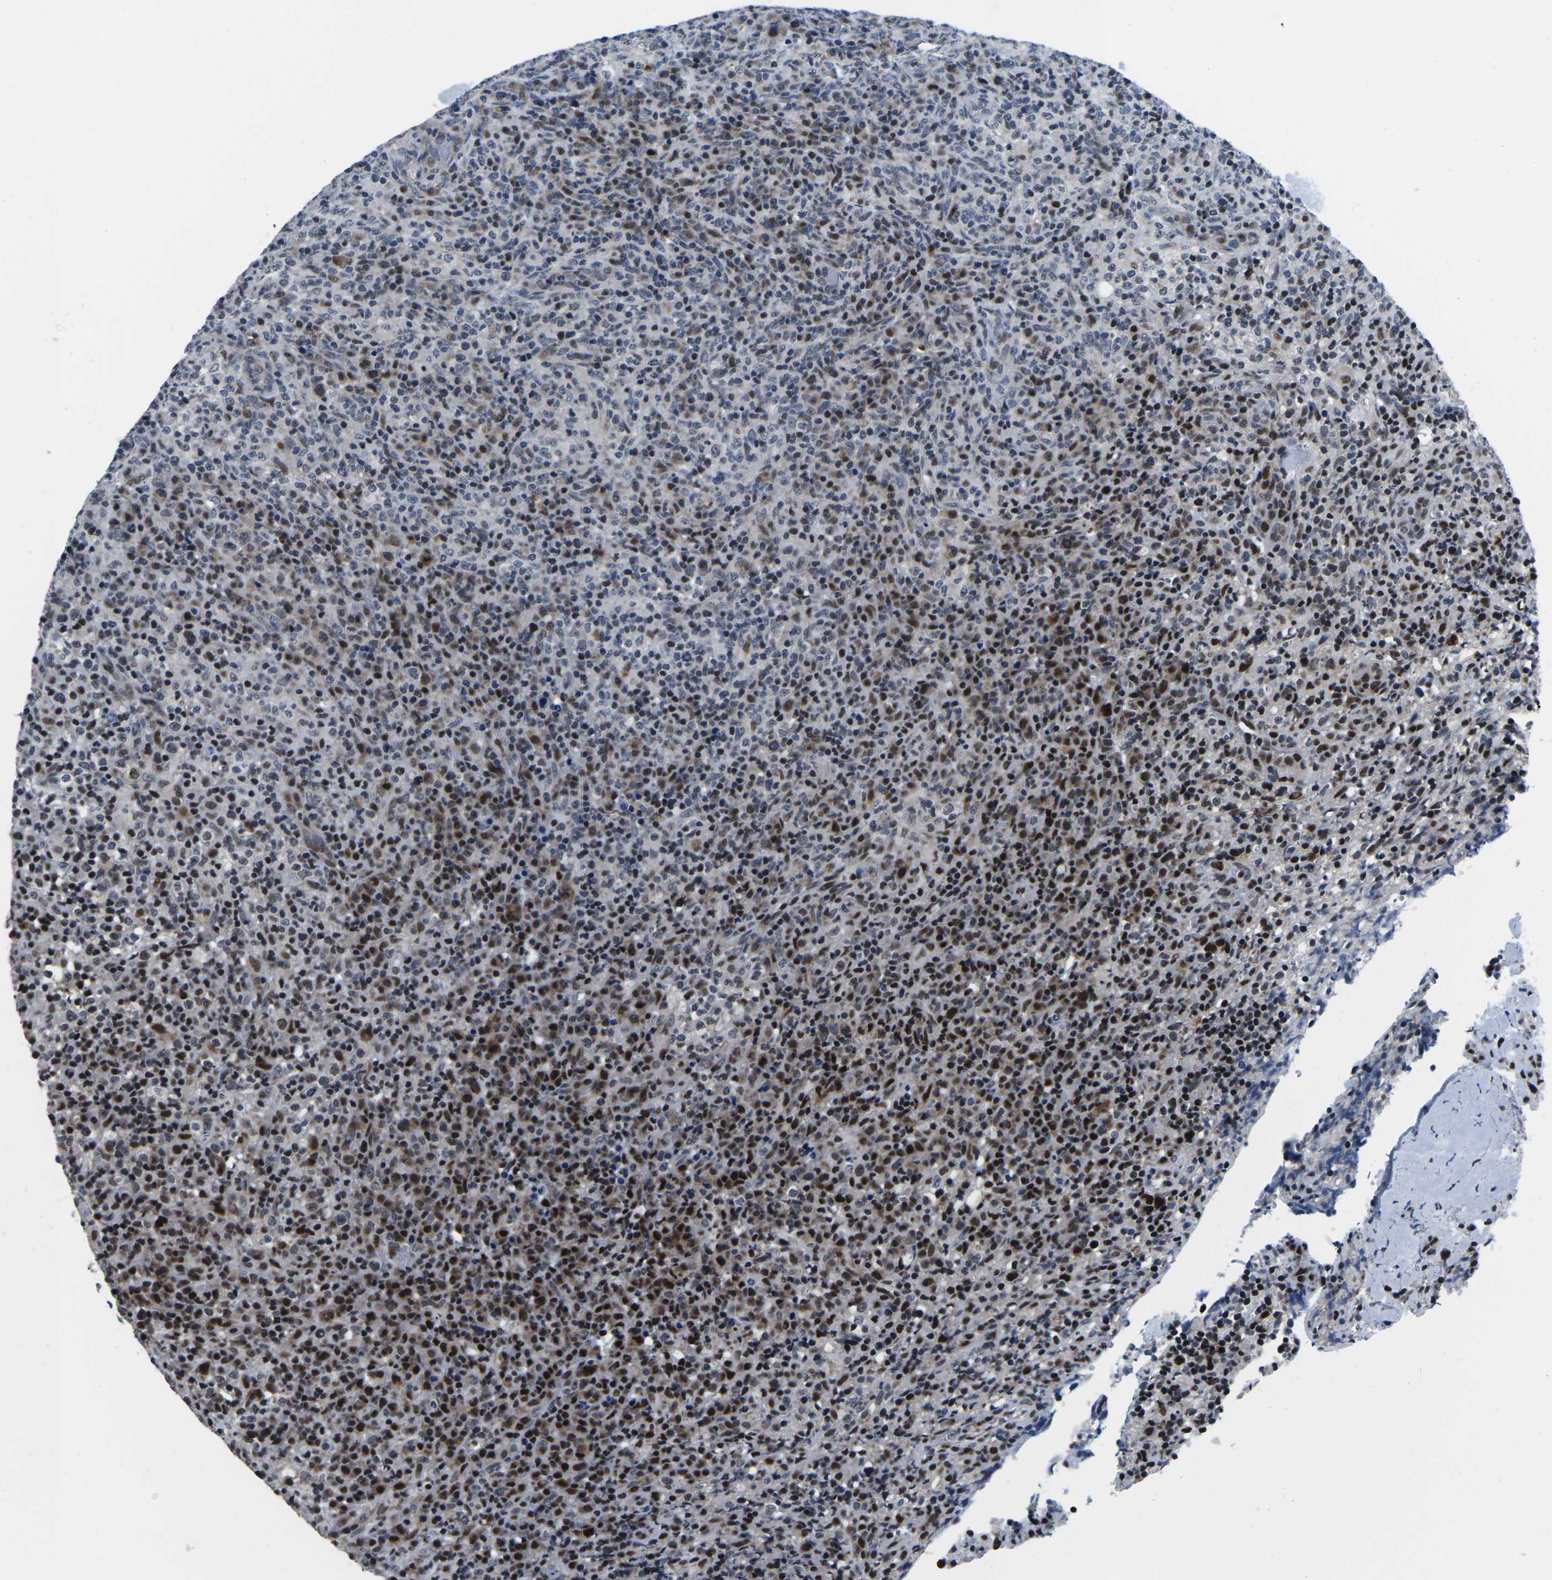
{"staining": {"intensity": "strong", "quantity": "25%-75%", "location": "nuclear"}, "tissue": "lymphoma", "cell_type": "Tumor cells", "image_type": "cancer", "snomed": [{"axis": "morphology", "description": "Malignant lymphoma, non-Hodgkin's type, High grade"}, {"axis": "topography", "description": "Lymph node"}], "caption": "Brown immunohistochemical staining in high-grade malignant lymphoma, non-Hodgkin's type shows strong nuclear expression in about 25%-75% of tumor cells.", "gene": "CDC73", "patient": {"sex": "female", "age": 76}}